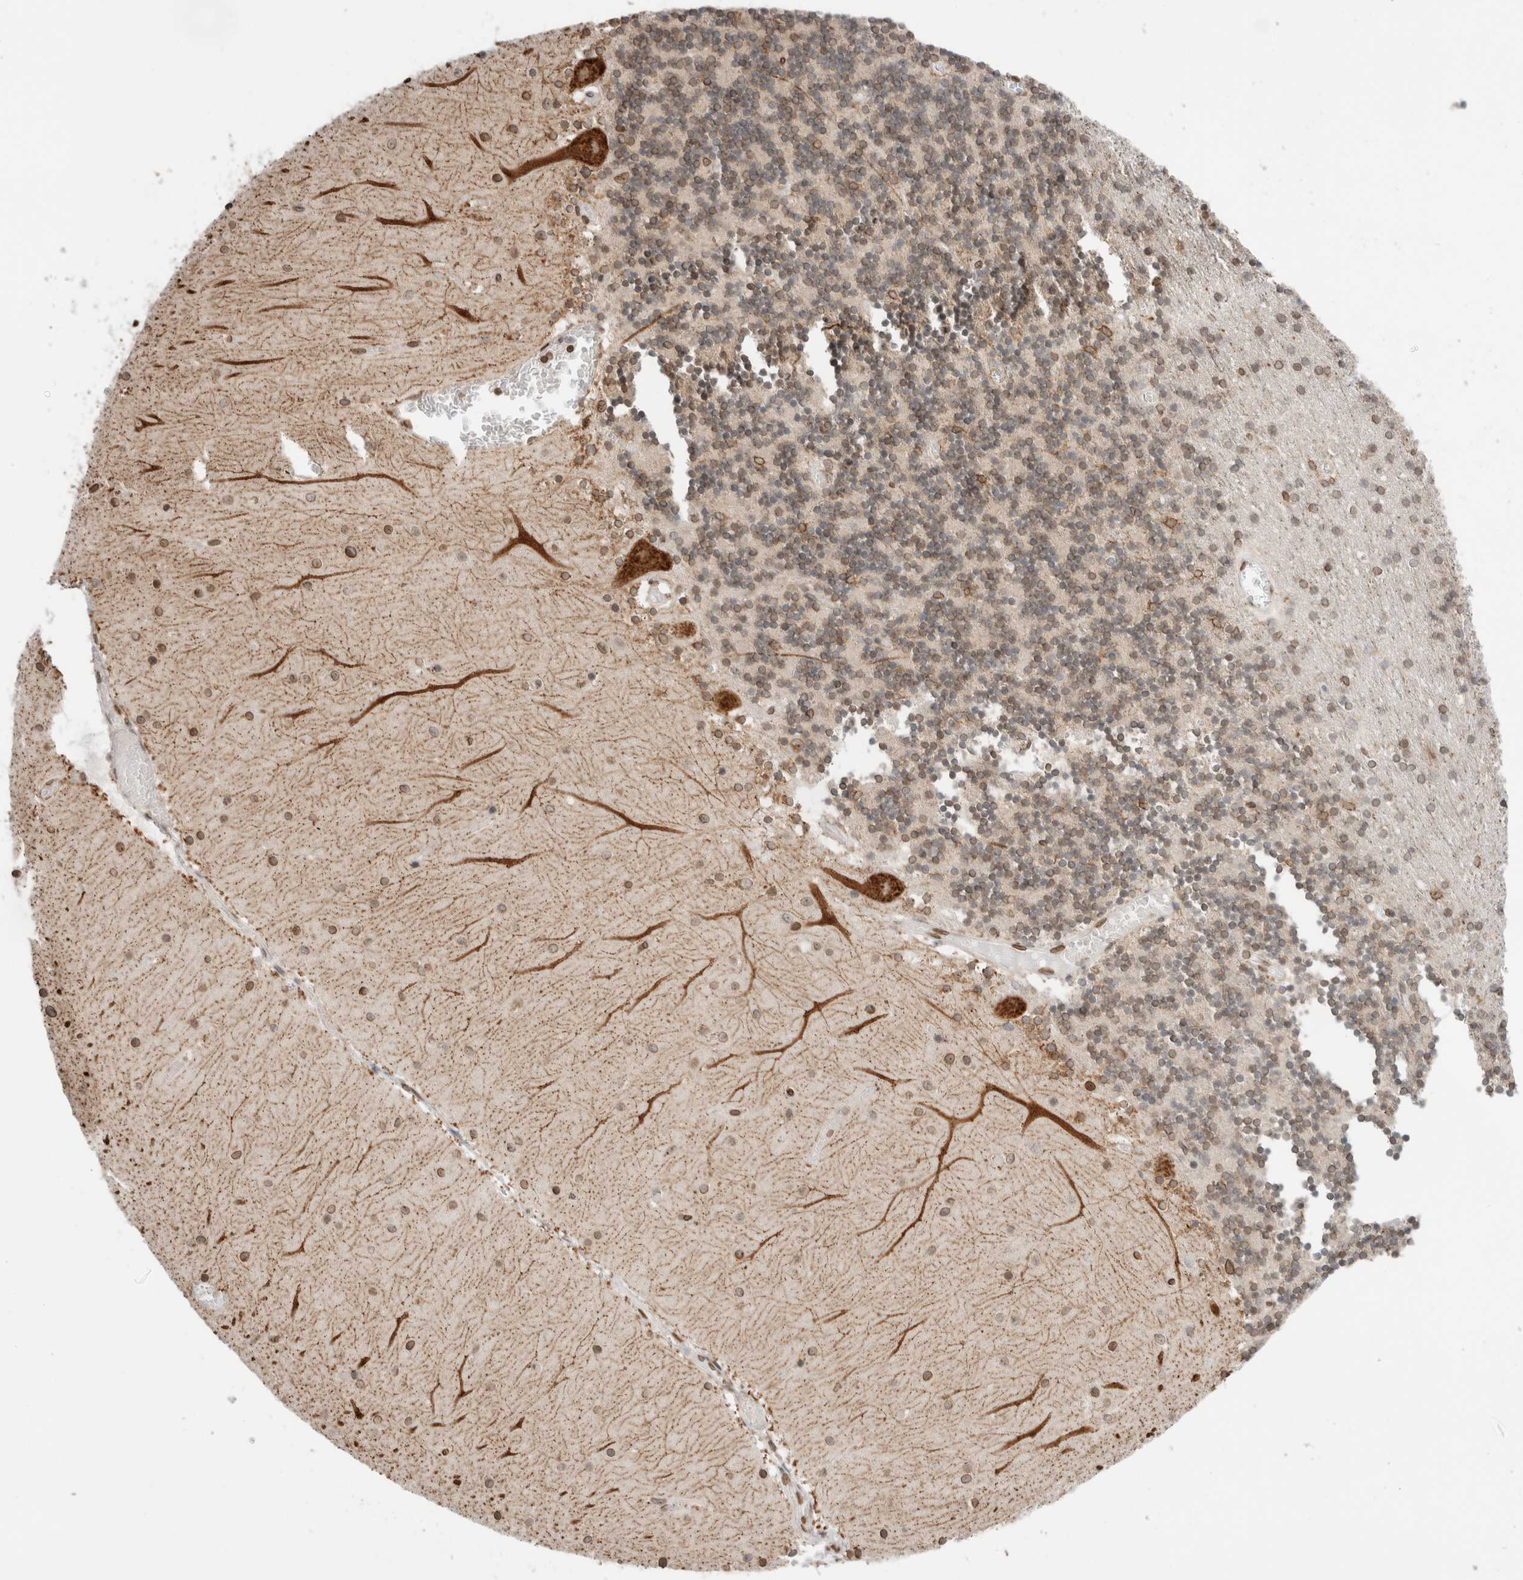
{"staining": {"intensity": "moderate", "quantity": "25%-75%", "location": "cytoplasmic/membranous,nuclear"}, "tissue": "cerebellum", "cell_type": "Cells in granular layer", "image_type": "normal", "snomed": [{"axis": "morphology", "description": "Normal tissue, NOS"}, {"axis": "topography", "description": "Cerebellum"}], "caption": "DAB immunohistochemical staining of unremarkable cerebellum shows moderate cytoplasmic/membranous,nuclear protein expression in about 25%-75% of cells in granular layer.", "gene": "RBMX2", "patient": {"sex": "female", "age": 28}}